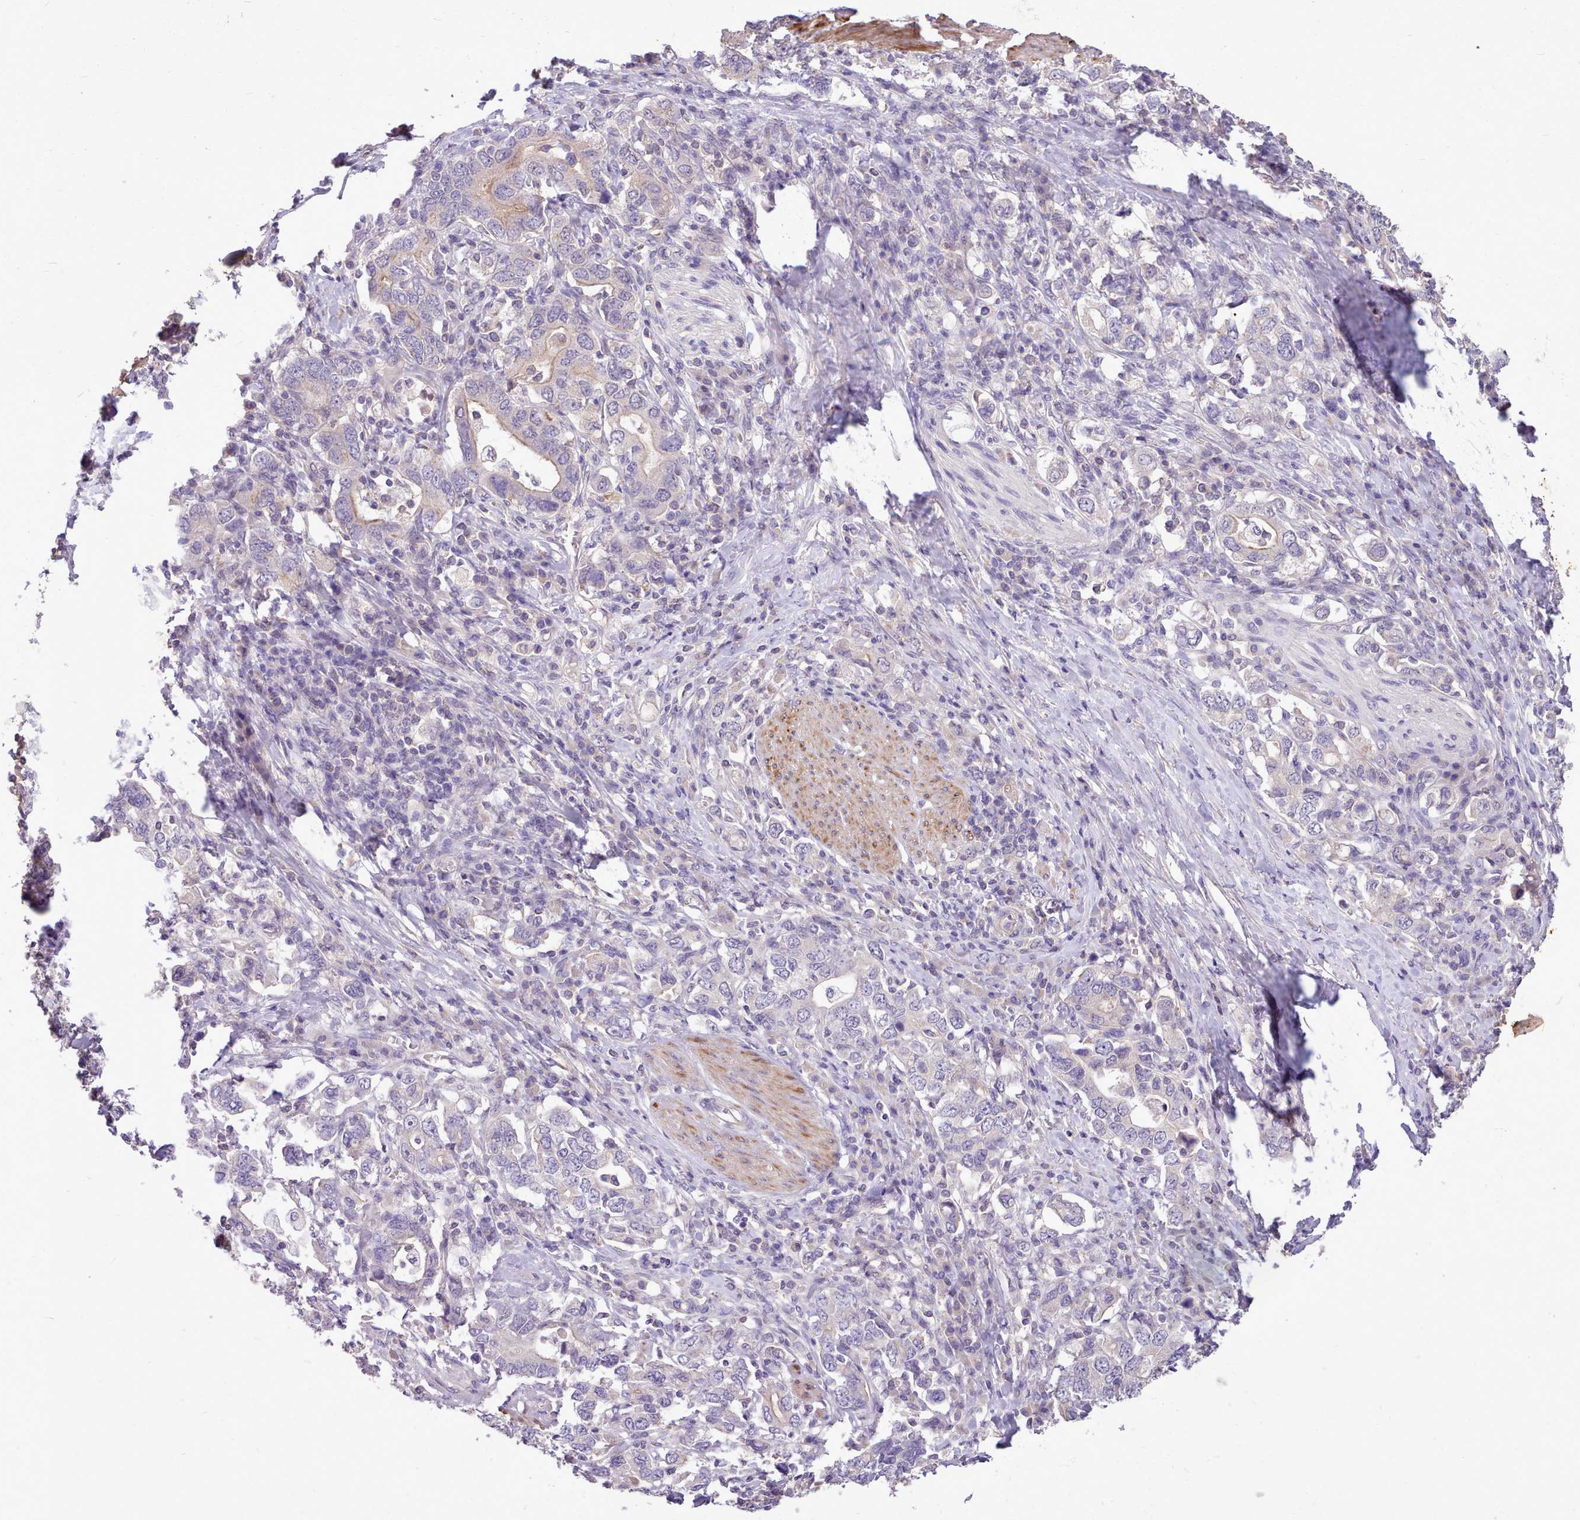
{"staining": {"intensity": "negative", "quantity": "none", "location": "none"}, "tissue": "stomach cancer", "cell_type": "Tumor cells", "image_type": "cancer", "snomed": [{"axis": "morphology", "description": "Adenocarcinoma, NOS"}, {"axis": "topography", "description": "Stomach, upper"}, {"axis": "topography", "description": "Stomach"}], "caption": "This histopathology image is of stomach cancer stained with immunohistochemistry to label a protein in brown with the nuclei are counter-stained blue. There is no positivity in tumor cells.", "gene": "ZNF607", "patient": {"sex": "male", "age": 62}}